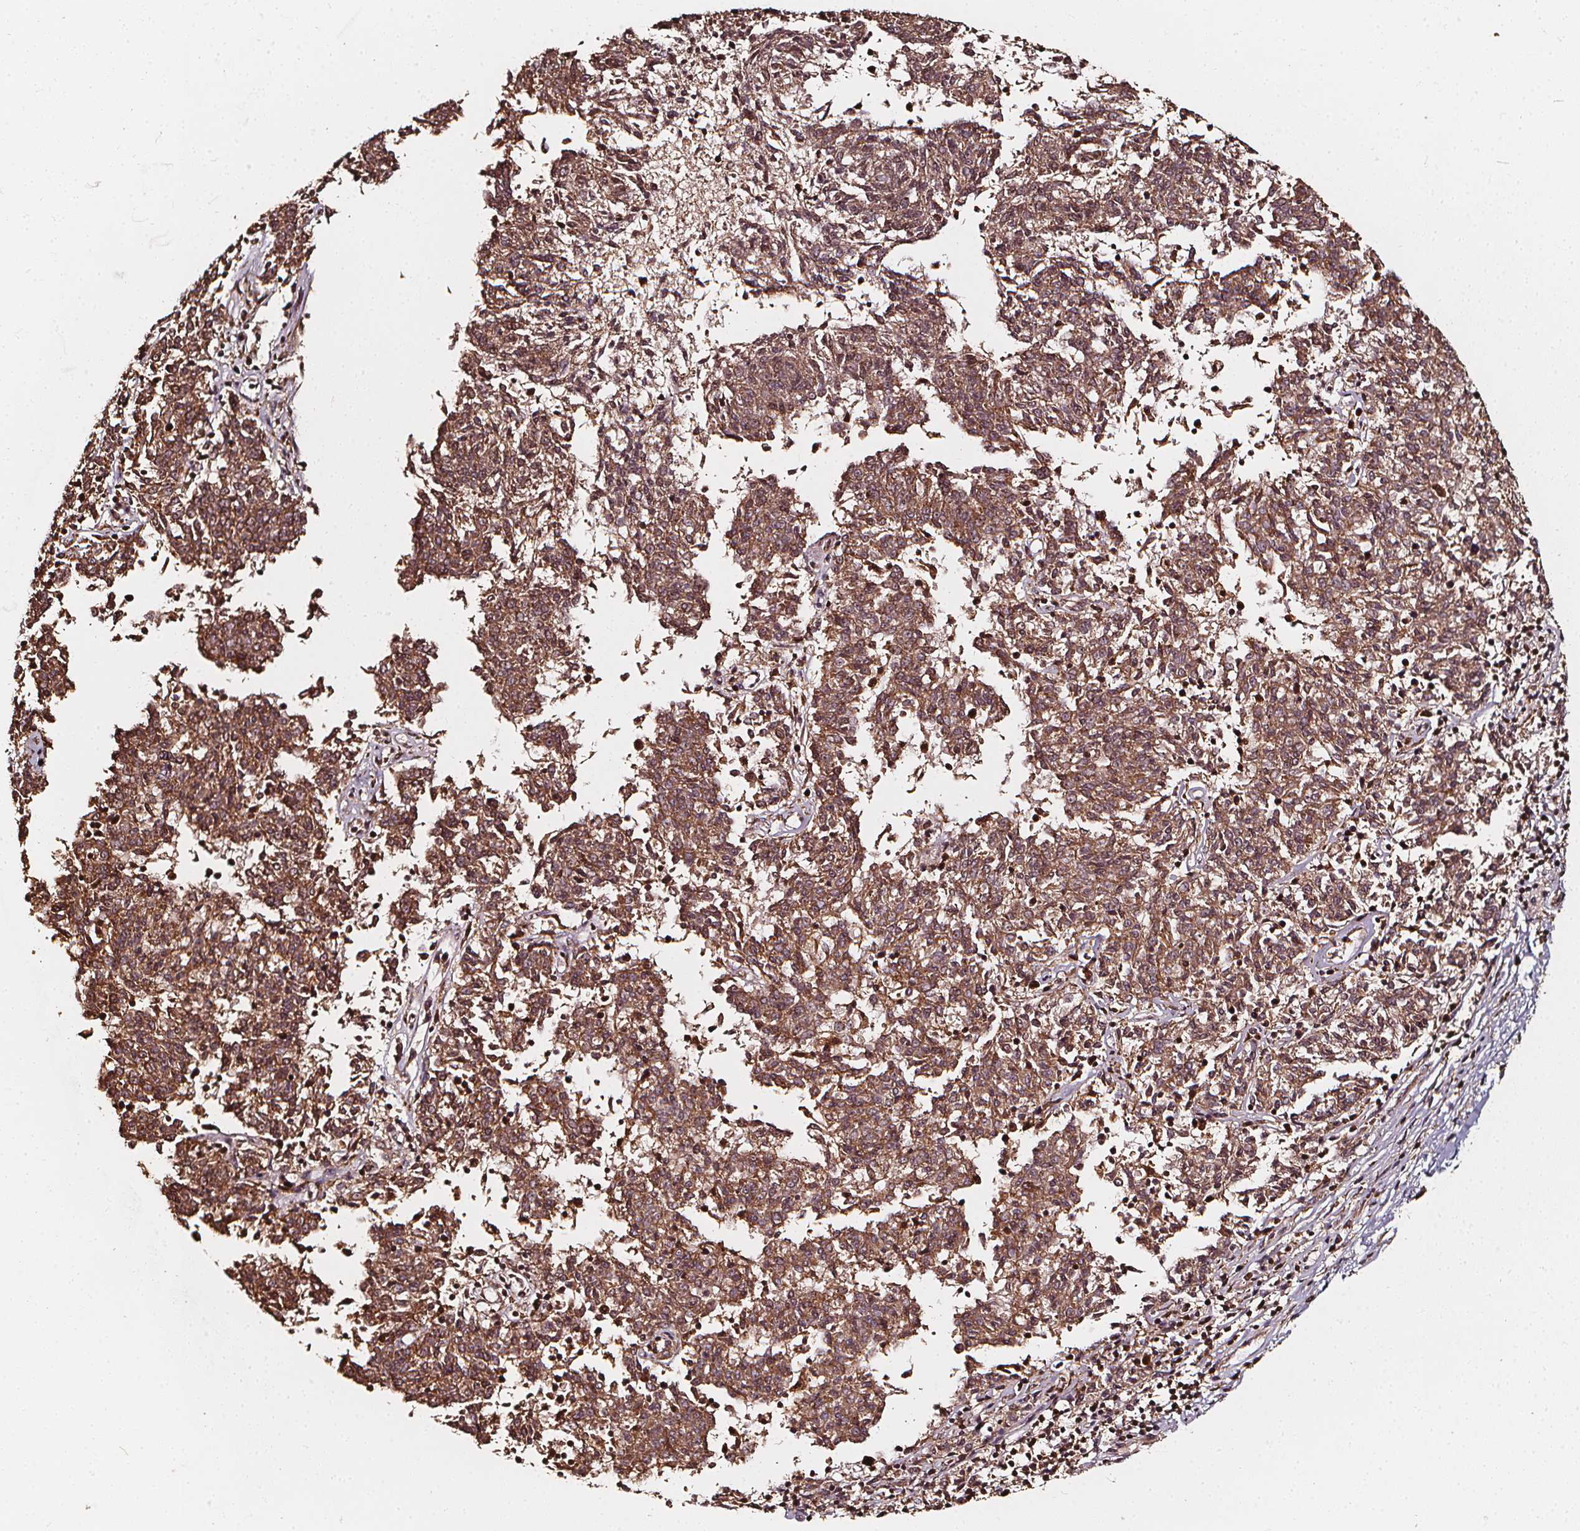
{"staining": {"intensity": "moderate", "quantity": ">75%", "location": "cytoplasmic/membranous,nuclear"}, "tissue": "melanoma", "cell_type": "Tumor cells", "image_type": "cancer", "snomed": [{"axis": "morphology", "description": "Malignant melanoma, NOS"}, {"axis": "topography", "description": "Skin"}], "caption": "An immunohistochemistry histopathology image of tumor tissue is shown. Protein staining in brown highlights moderate cytoplasmic/membranous and nuclear positivity in melanoma within tumor cells. (Stains: DAB (3,3'-diaminobenzidine) in brown, nuclei in blue, Microscopy: brightfield microscopy at high magnification).", "gene": "EXOSC9", "patient": {"sex": "female", "age": 72}}